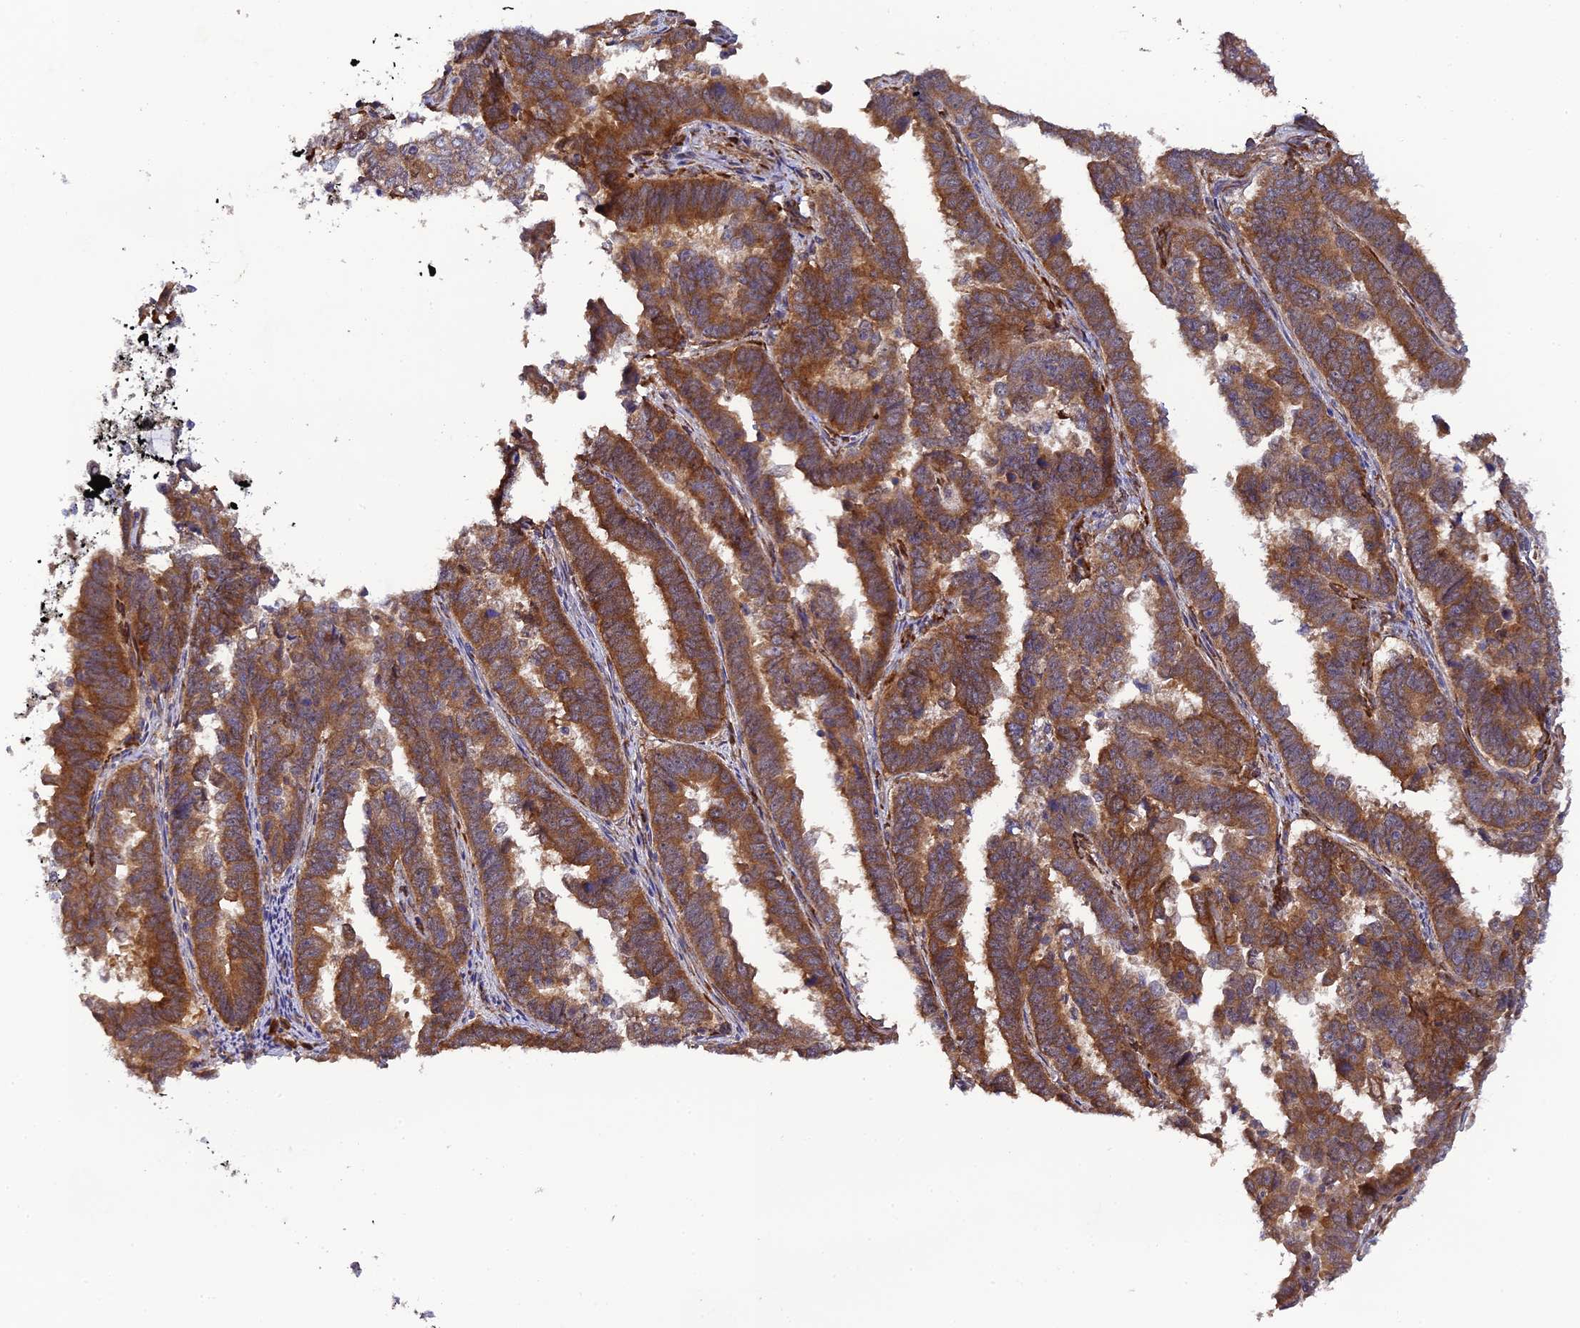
{"staining": {"intensity": "strong", "quantity": ">75%", "location": "cytoplasmic/membranous"}, "tissue": "endometrial cancer", "cell_type": "Tumor cells", "image_type": "cancer", "snomed": [{"axis": "morphology", "description": "Adenocarcinoma, NOS"}, {"axis": "topography", "description": "Endometrium"}], "caption": "Protein expression analysis of human adenocarcinoma (endometrial) reveals strong cytoplasmic/membranous staining in approximately >75% of tumor cells.", "gene": "P3H3", "patient": {"sex": "female", "age": 75}}